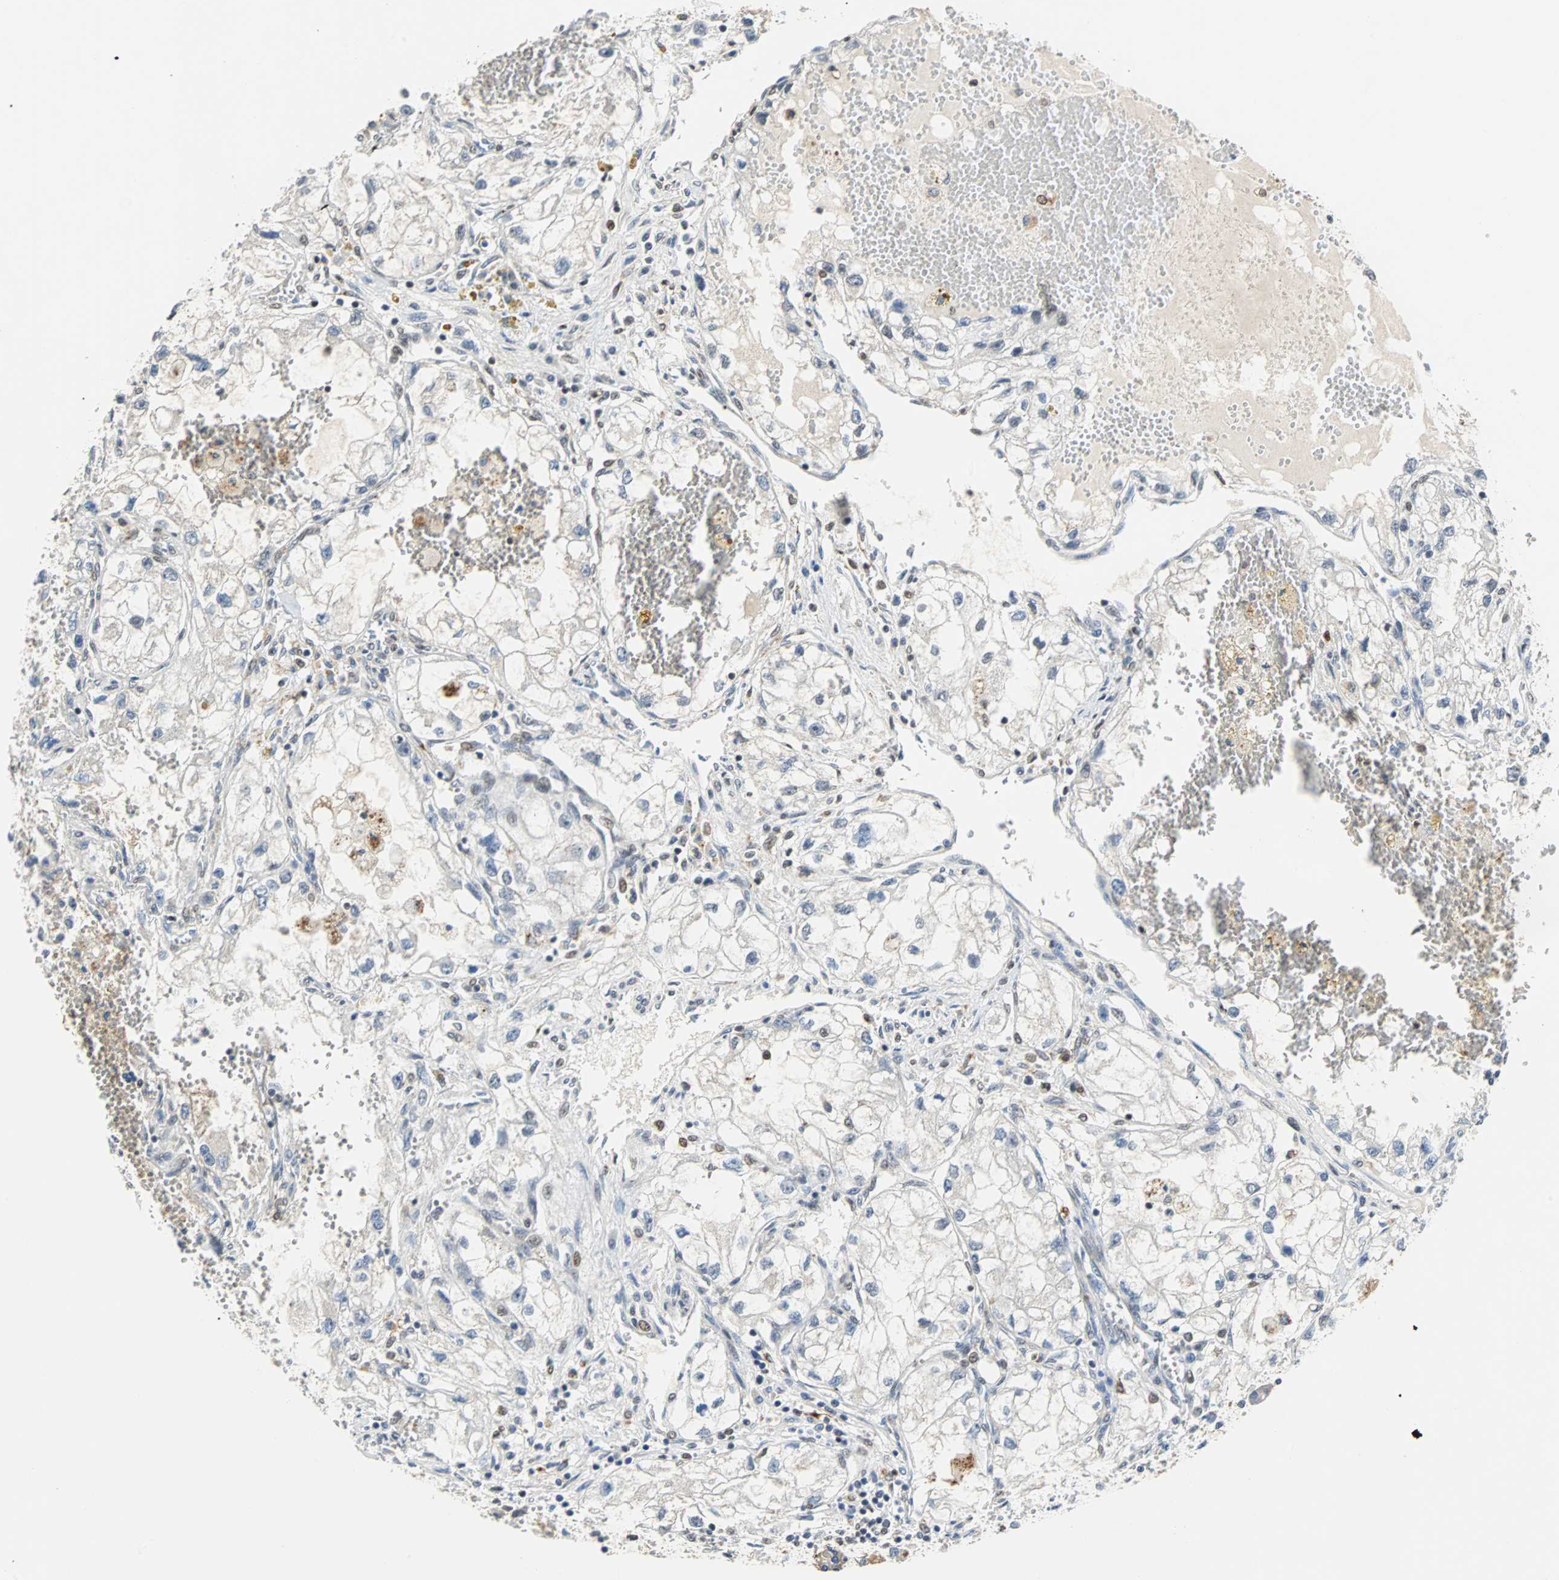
{"staining": {"intensity": "negative", "quantity": "none", "location": "none"}, "tissue": "renal cancer", "cell_type": "Tumor cells", "image_type": "cancer", "snomed": [{"axis": "morphology", "description": "Adenocarcinoma, NOS"}, {"axis": "topography", "description": "Kidney"}], "caption": "IHC of human renal cancer reveals no positivity in tumor cells.", "gene": "HLX", "patient": {"sex": "female", "age": 70}}